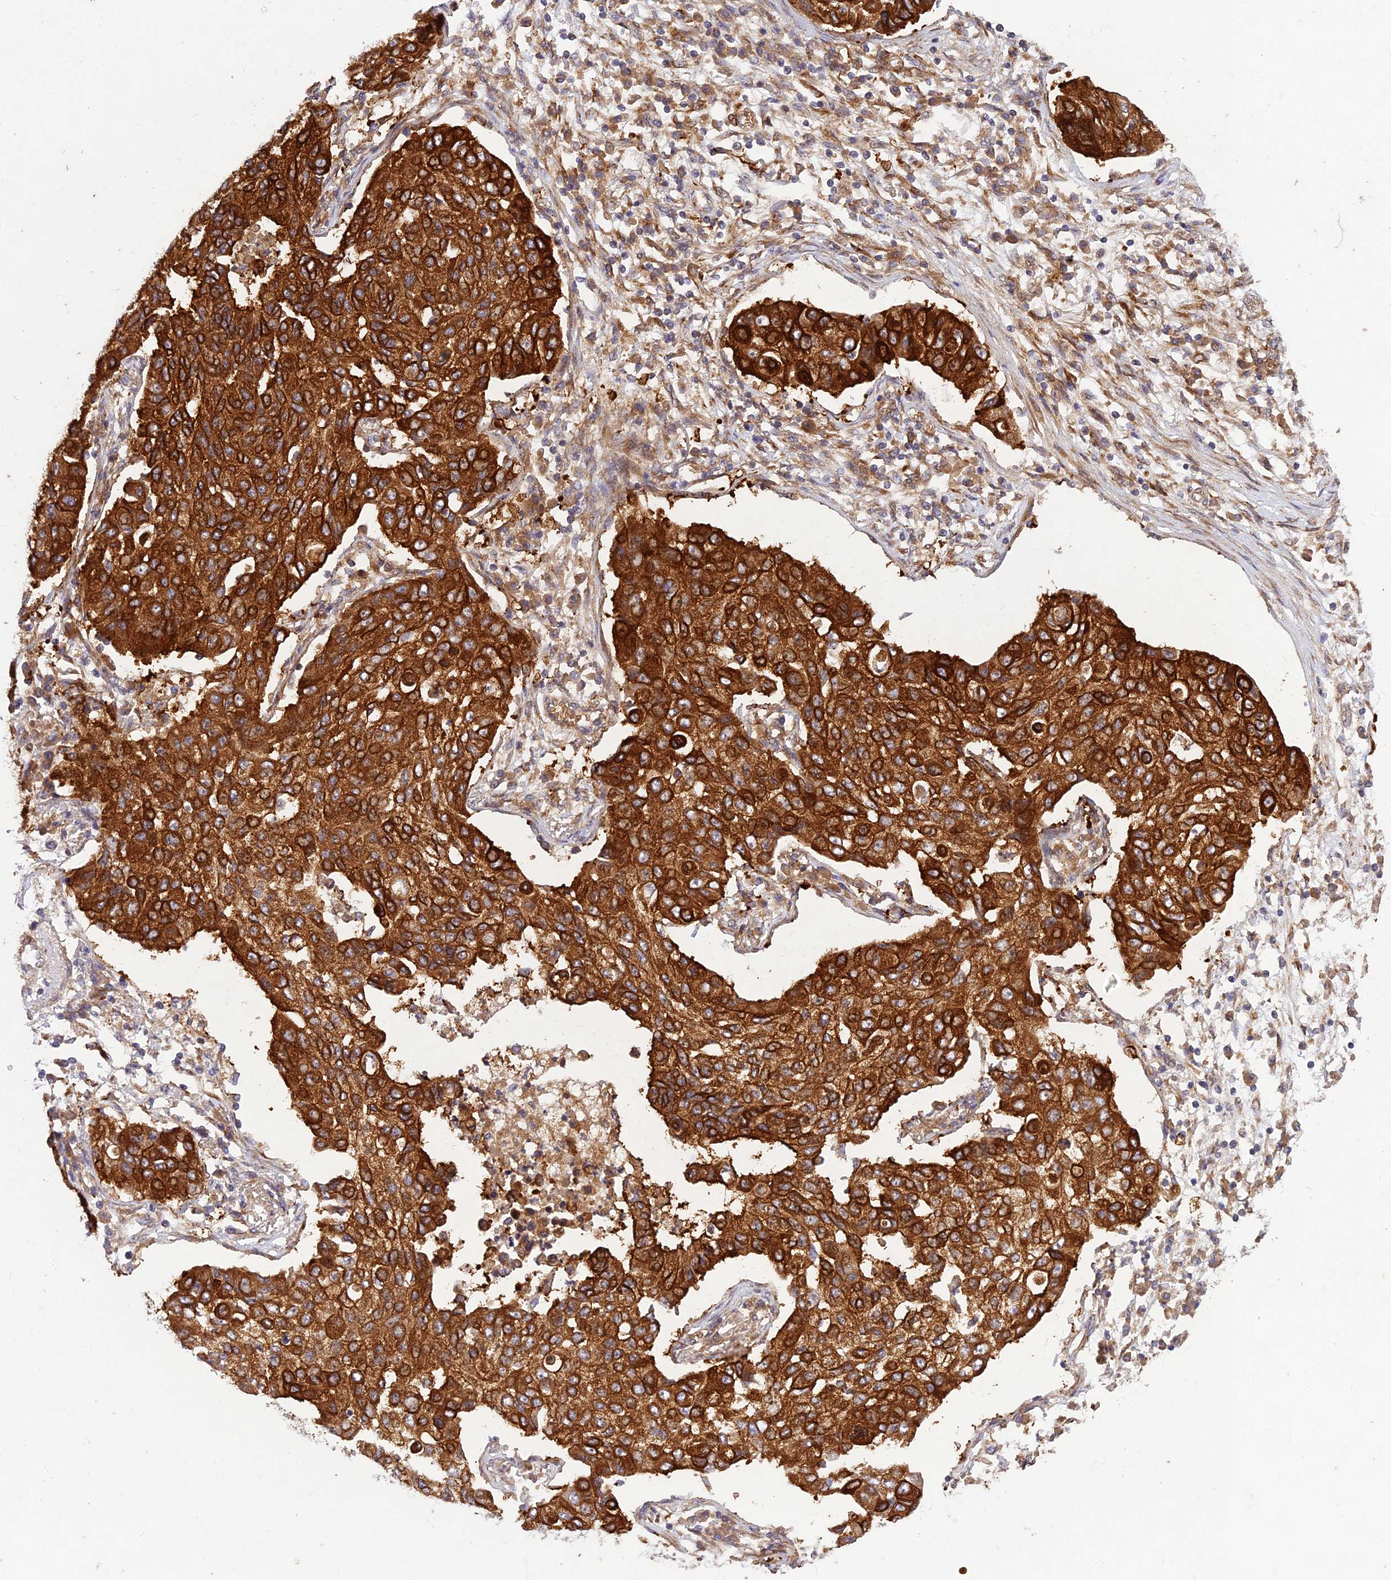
{"staining": {"intensity": "strong", "quantity": ">75%", "location": "cytoplasmic/membranous"}, "tissue": "lung cancer", "cell_type": "Tumor cells", "image_type": "cancer", "snomed": [{"axis": "morphology", "description": "Squamous cell carcinoma, NOS"}, {"axis": "topography", "description": "Lung"}], "caption": "Immunohistochemistry (IHC) of lung cancer (squamous cell carcinoma) displays high levels of strong cytoplasmic/membranous expression in approximately >75% of tumor cells.", "gene": "PPP1R11", "patient": {"sex": "male", "age": 74}}